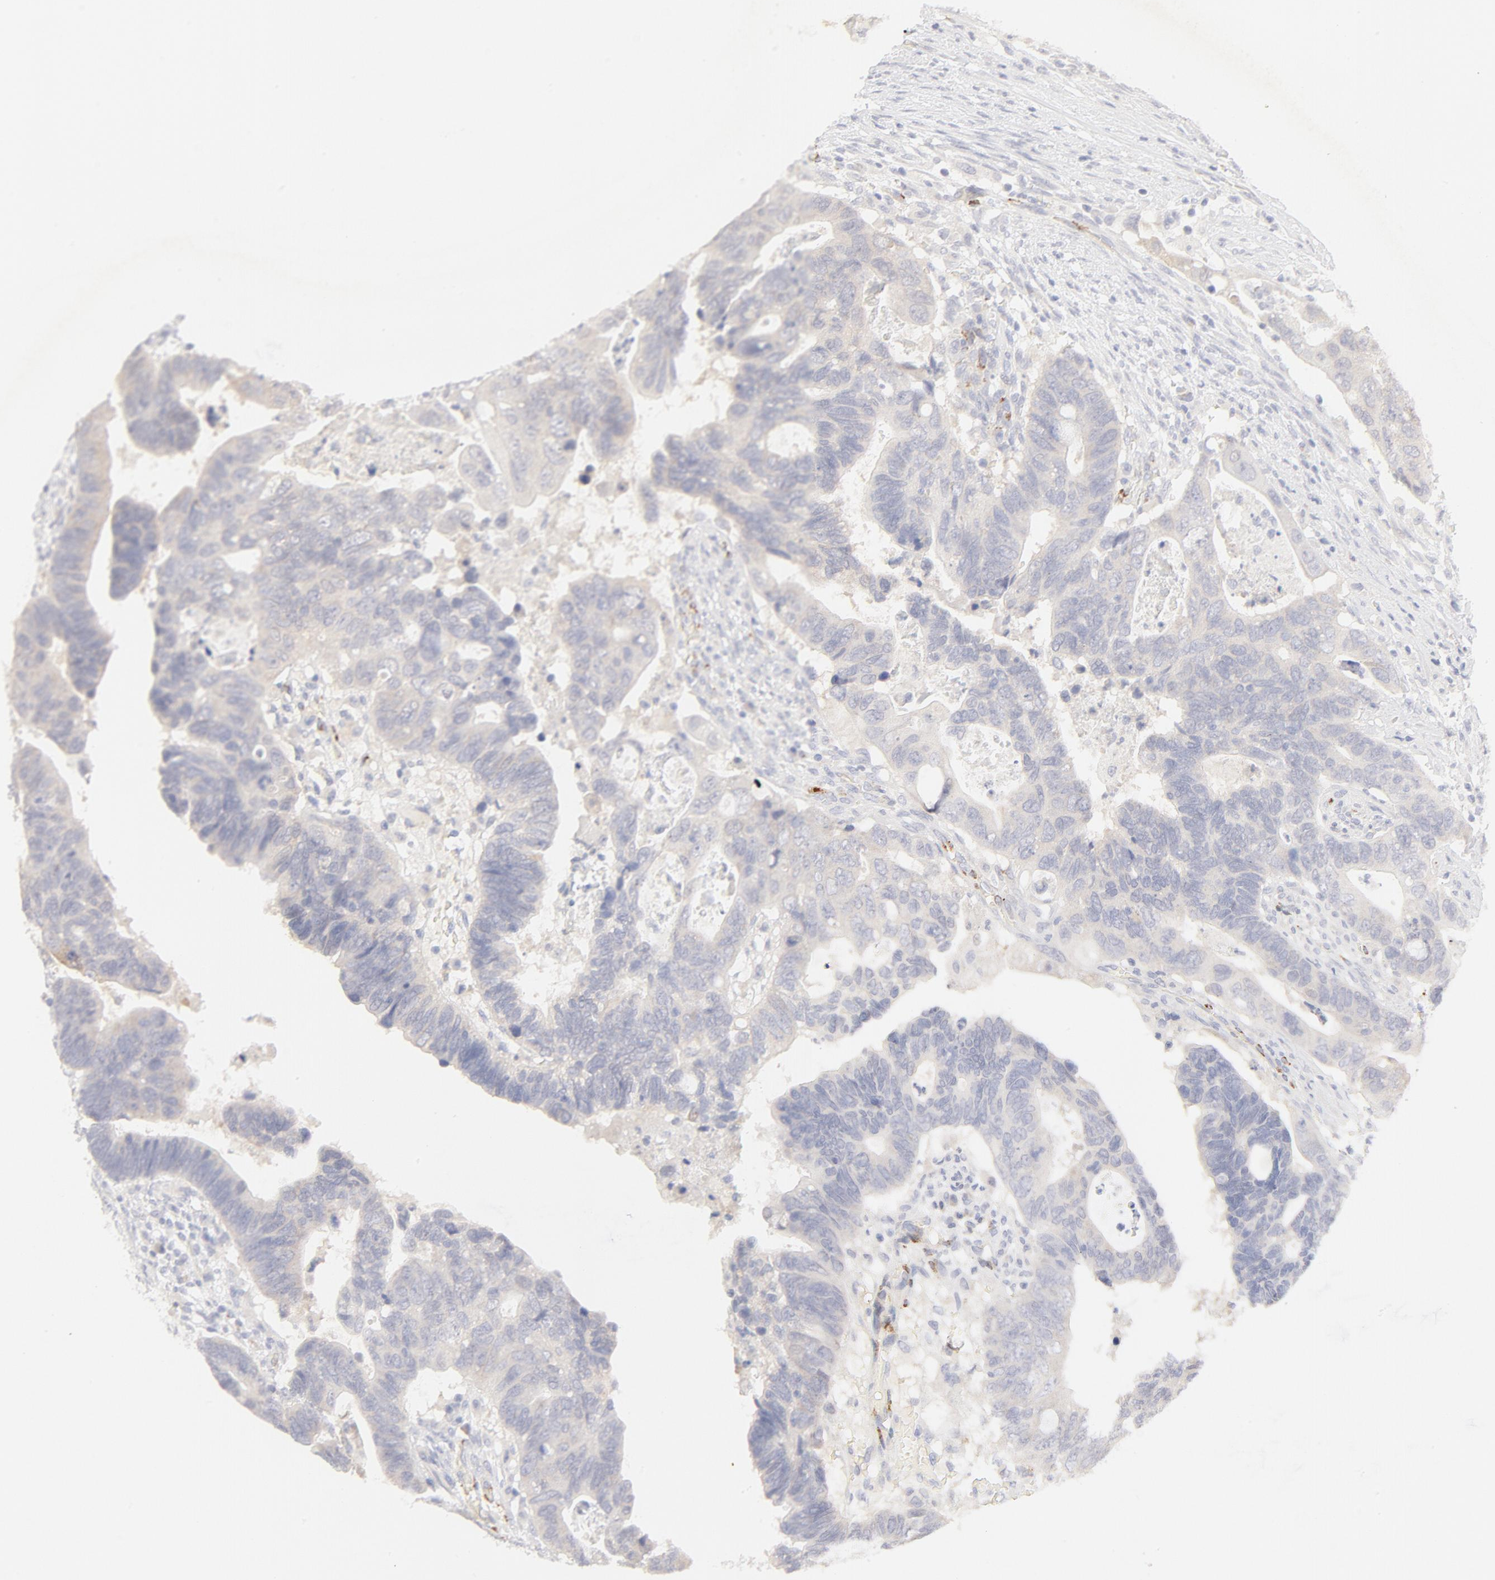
{"staining": {"intensity": "weak", "quantity": "<25%", "location": "cytoplasmic/membranous"}, "tissue": "colorectal cancer", "cell_type": "Tumor cells", "image_type": "cancer", "snomed": [{"axis": "morphology", "description": "Adenocarcinoma, NOS"}, {"axis": "topography", "description": "Rectum"}], "caption": "A high-resolution micrograph shows immunohistochemistry (IHC) staining of colorectal cancer, which displays no significant positivity in tumor cells. Brightfield microscopy of immunohistochemistry (IHC) stained with DAB (3,3'-diaminobenzidine) (brown) and hematoxylin (blue), captured at high magnification.", "gene": "NKX2-2", "patient": {"sex": "male", "age": 53}}